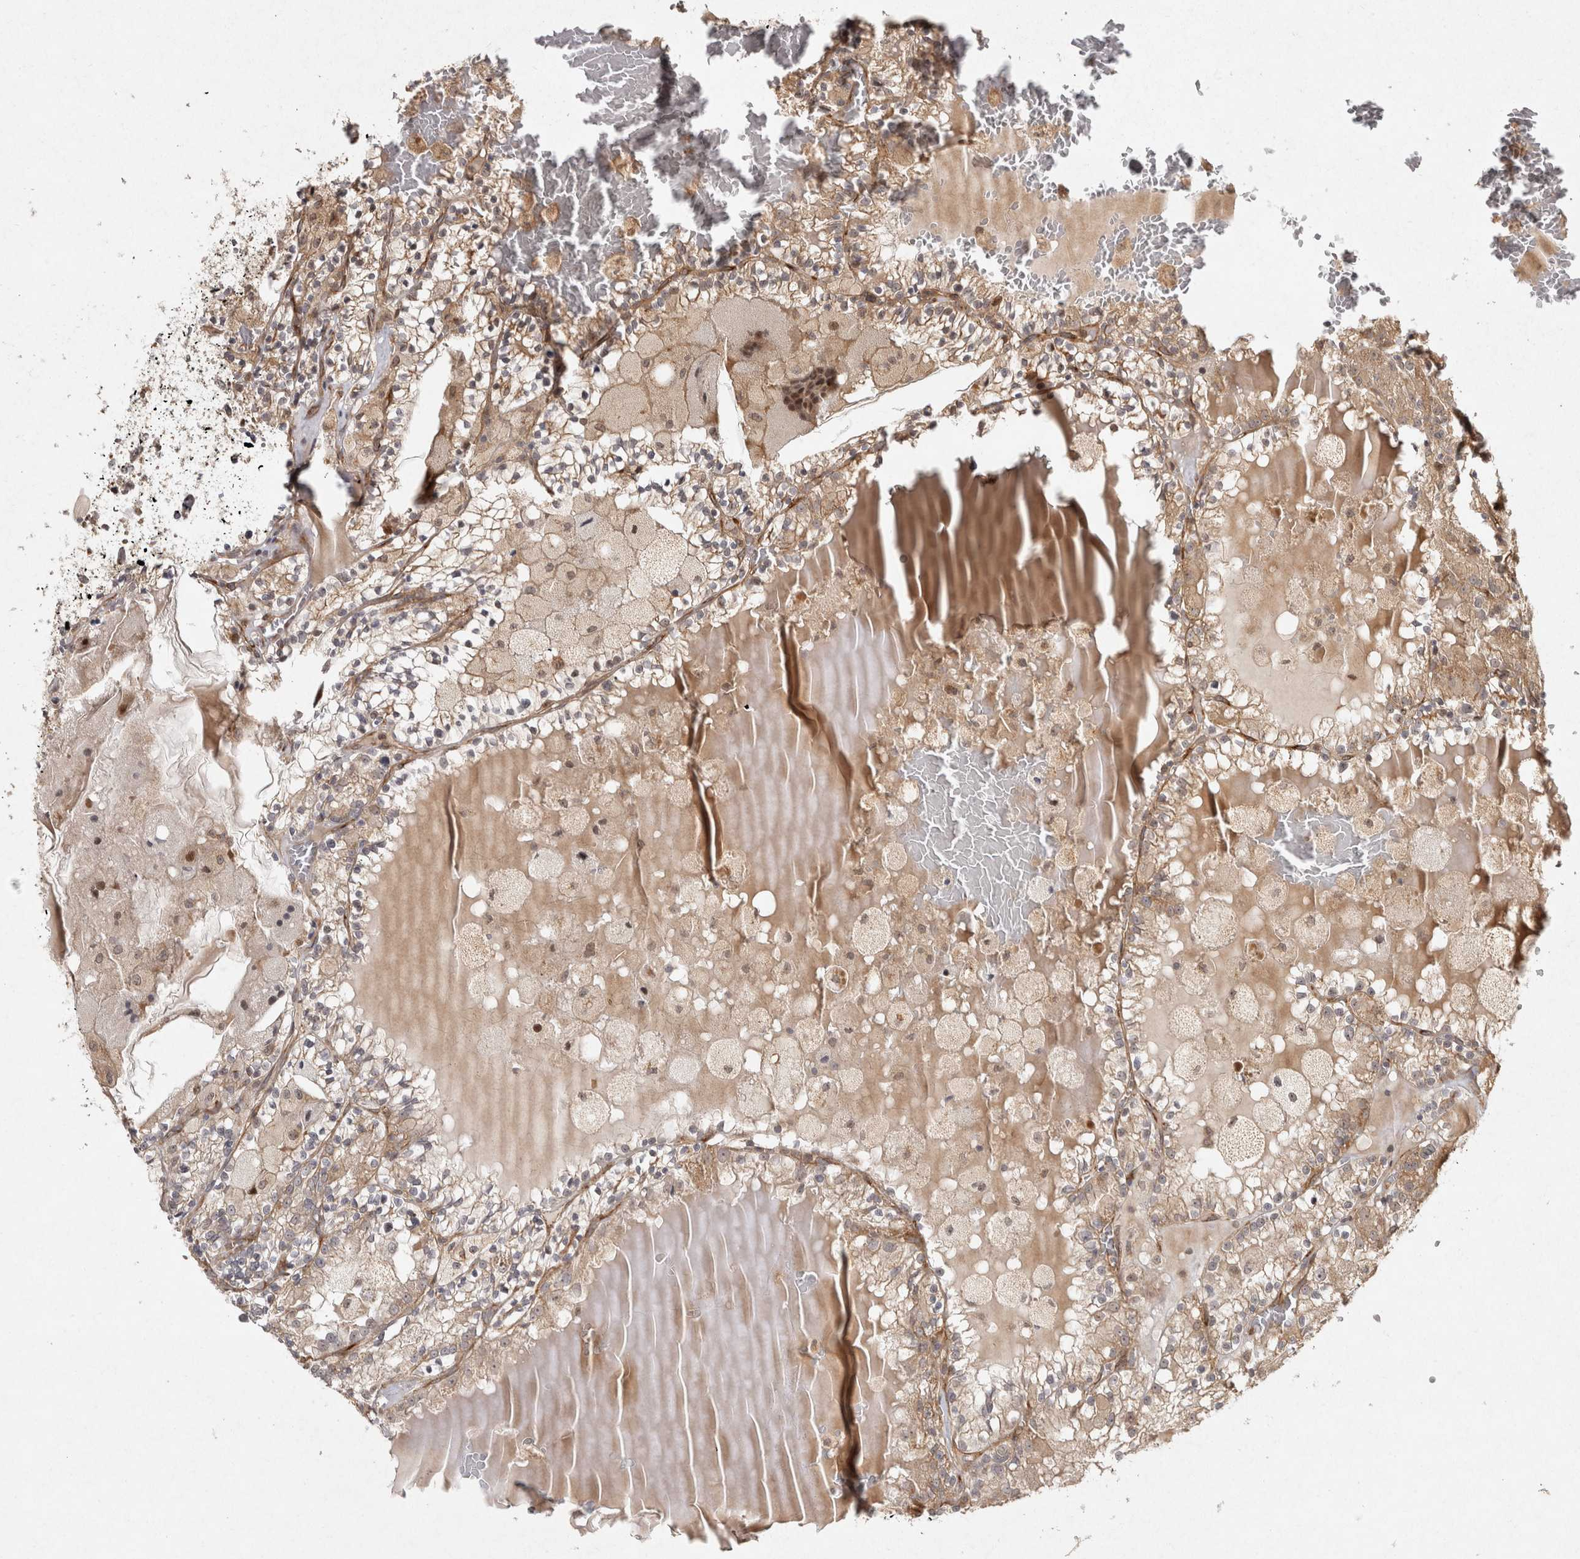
{"staining": {"intensity": "weak", "quantity": ">75%", "location": "cytoplasmic/membranous"}, "tissue": "renal cancer", "cell_type": "Tumor cells", "image_type": "cancer", "snomed": [{"axis": "morphology", "description": "Adenocarcinoma, NOS"}, {"axis": "topography", "description": "Kidney"}], "caption": "Immunohistochemical staining of adenocarcinoma (renal) shows low levels of weak cytoplasmic/membranous protein expression in about >75% of tumor cells.", "gene": "CAMSAP2", "patient": {"sex": "female", "age": 56}}